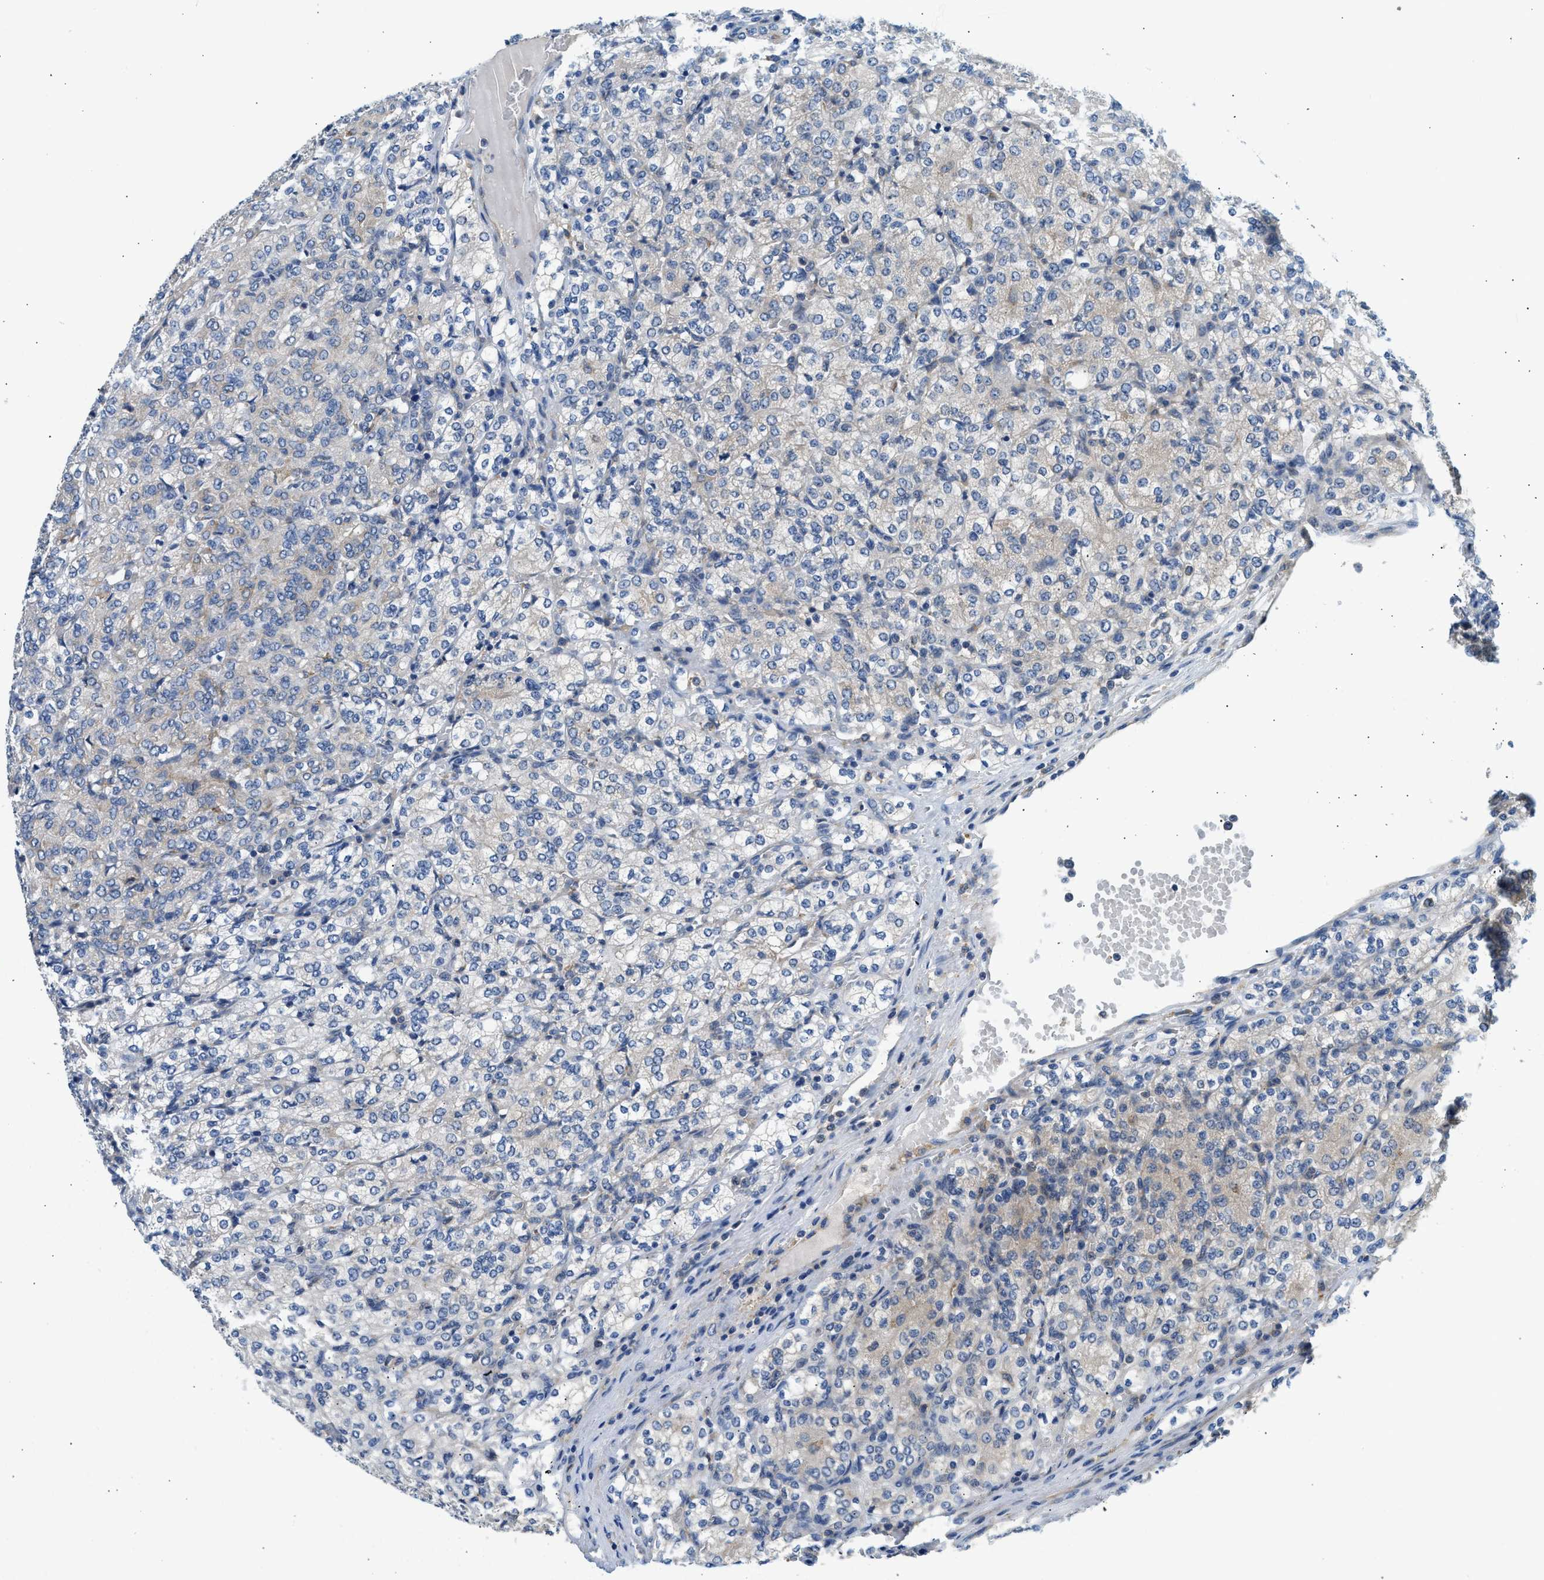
{"staining": {"intensity": "weak", "quantity": "<25%", "location": "cytoplasmic/membranous"}, "tissue": "renal cancer", "cell_type": "Tumor cells", "image_type": "cancer", "snomed": [{"axis": "morphology", "description": "Adenocarcinoma, NOS"}, {"axis": "topography", "description": "Kidney"}], "caption": "Renal adenocarcinoma was stained to show a protein in brown. There is no significant staining in tumor cells. (DAB immunohistochemistry with hematoxylin counter stain).", "gene": "LPIN2", "patient": {"sex": "male", "age": 77}}